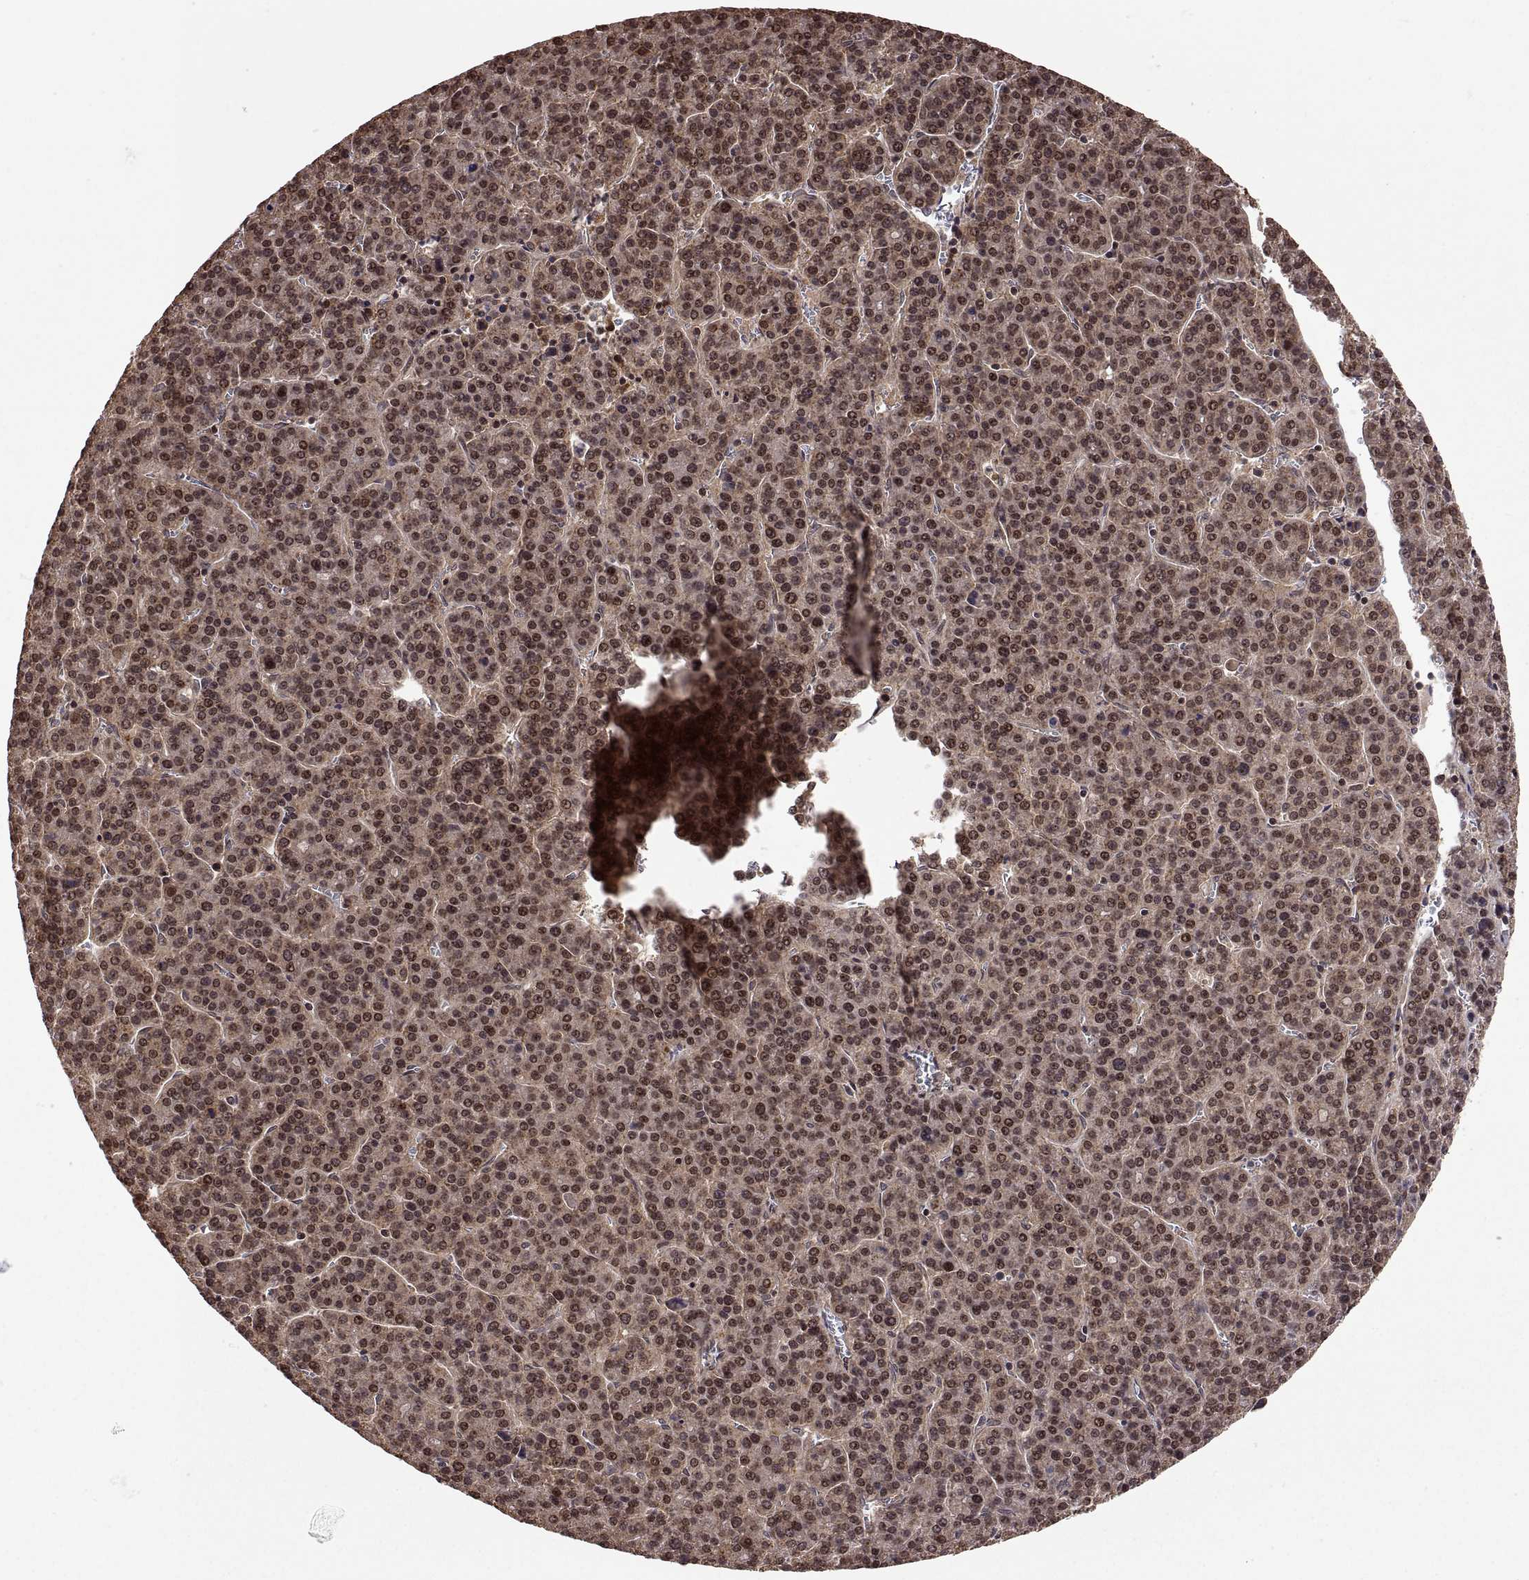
{"staining": {"intensity": "moderate", "quantity": ">75%", "location": "cytoplasmic/membranous,nuclear"}, "tissue": "liver cancer", "cell_type": "Tumor cells", "image_type": "cancer", "snomed": [{"axis": "morphology", "description": "Carcinoma, Hepatocellular, NOS"}, {"axis": "topography", "description": "Liver"}], "caption": "A brown stain highlights moderate cytoplasmic/membranous and nuclear expression of a protein in liver hepatocellular carcinoma tumor cells.", "gene": "ZNRF2", "patient": {"sex": "female", "age": 58}}